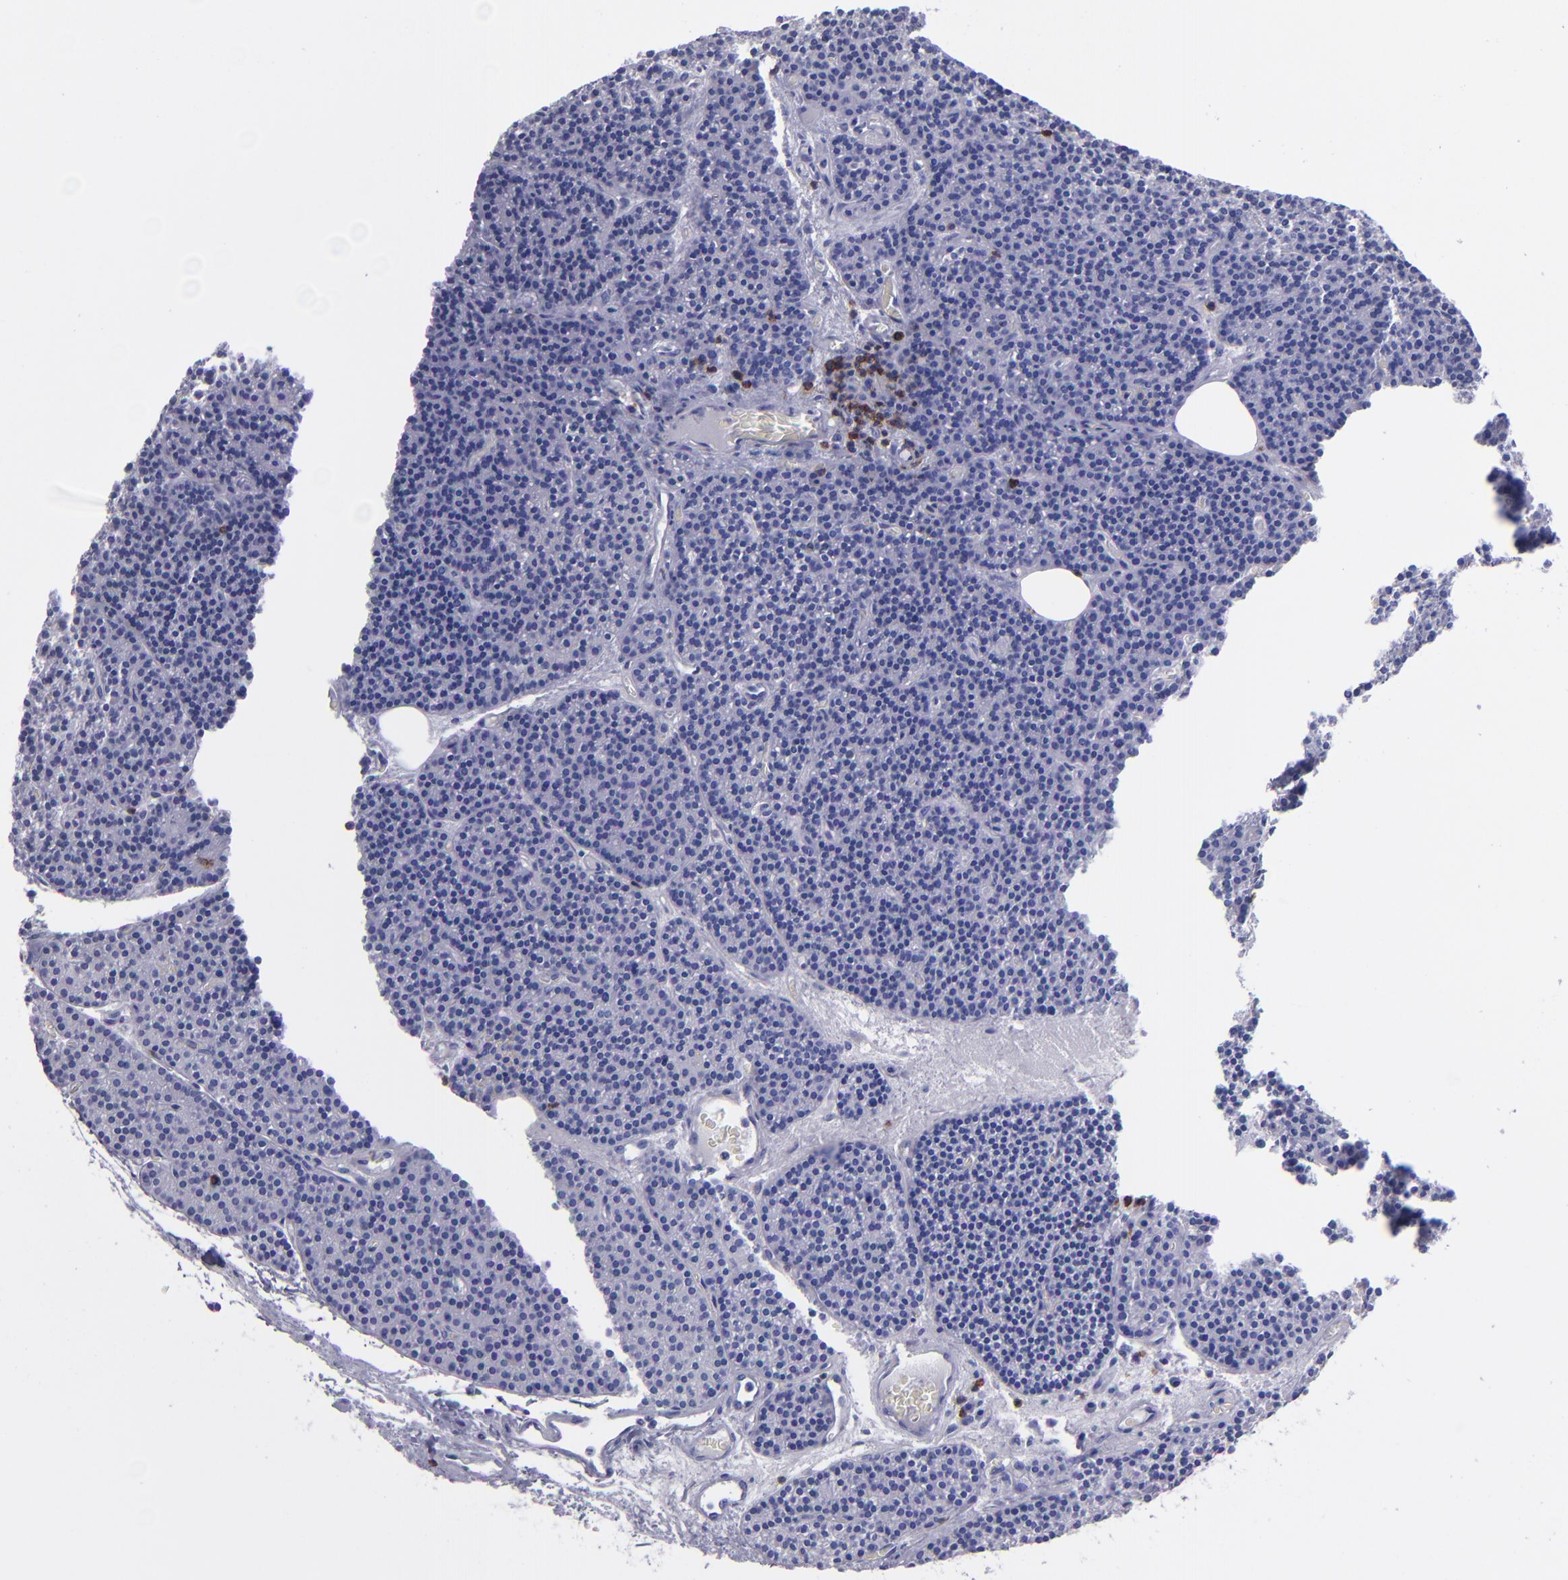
{"staining": {"intensity": "negative", "quantity": "none", "location": "none"}, "tissue": "parathyroid gland", "cell_type": "Glandular cells", "image_type": "normal", "snomed": [{"axis": "morphology", "description": "Normal tissue, NOS"}, {"axis": "topography", "description": "Parathyroid gland"}], "caption": "Immunohistochemical staining of unremarkable human parathyroid gland exhibits no significant staining in glandular cells.", "gene": "CD6", "patient": {"sex": "male", "age": 57}}